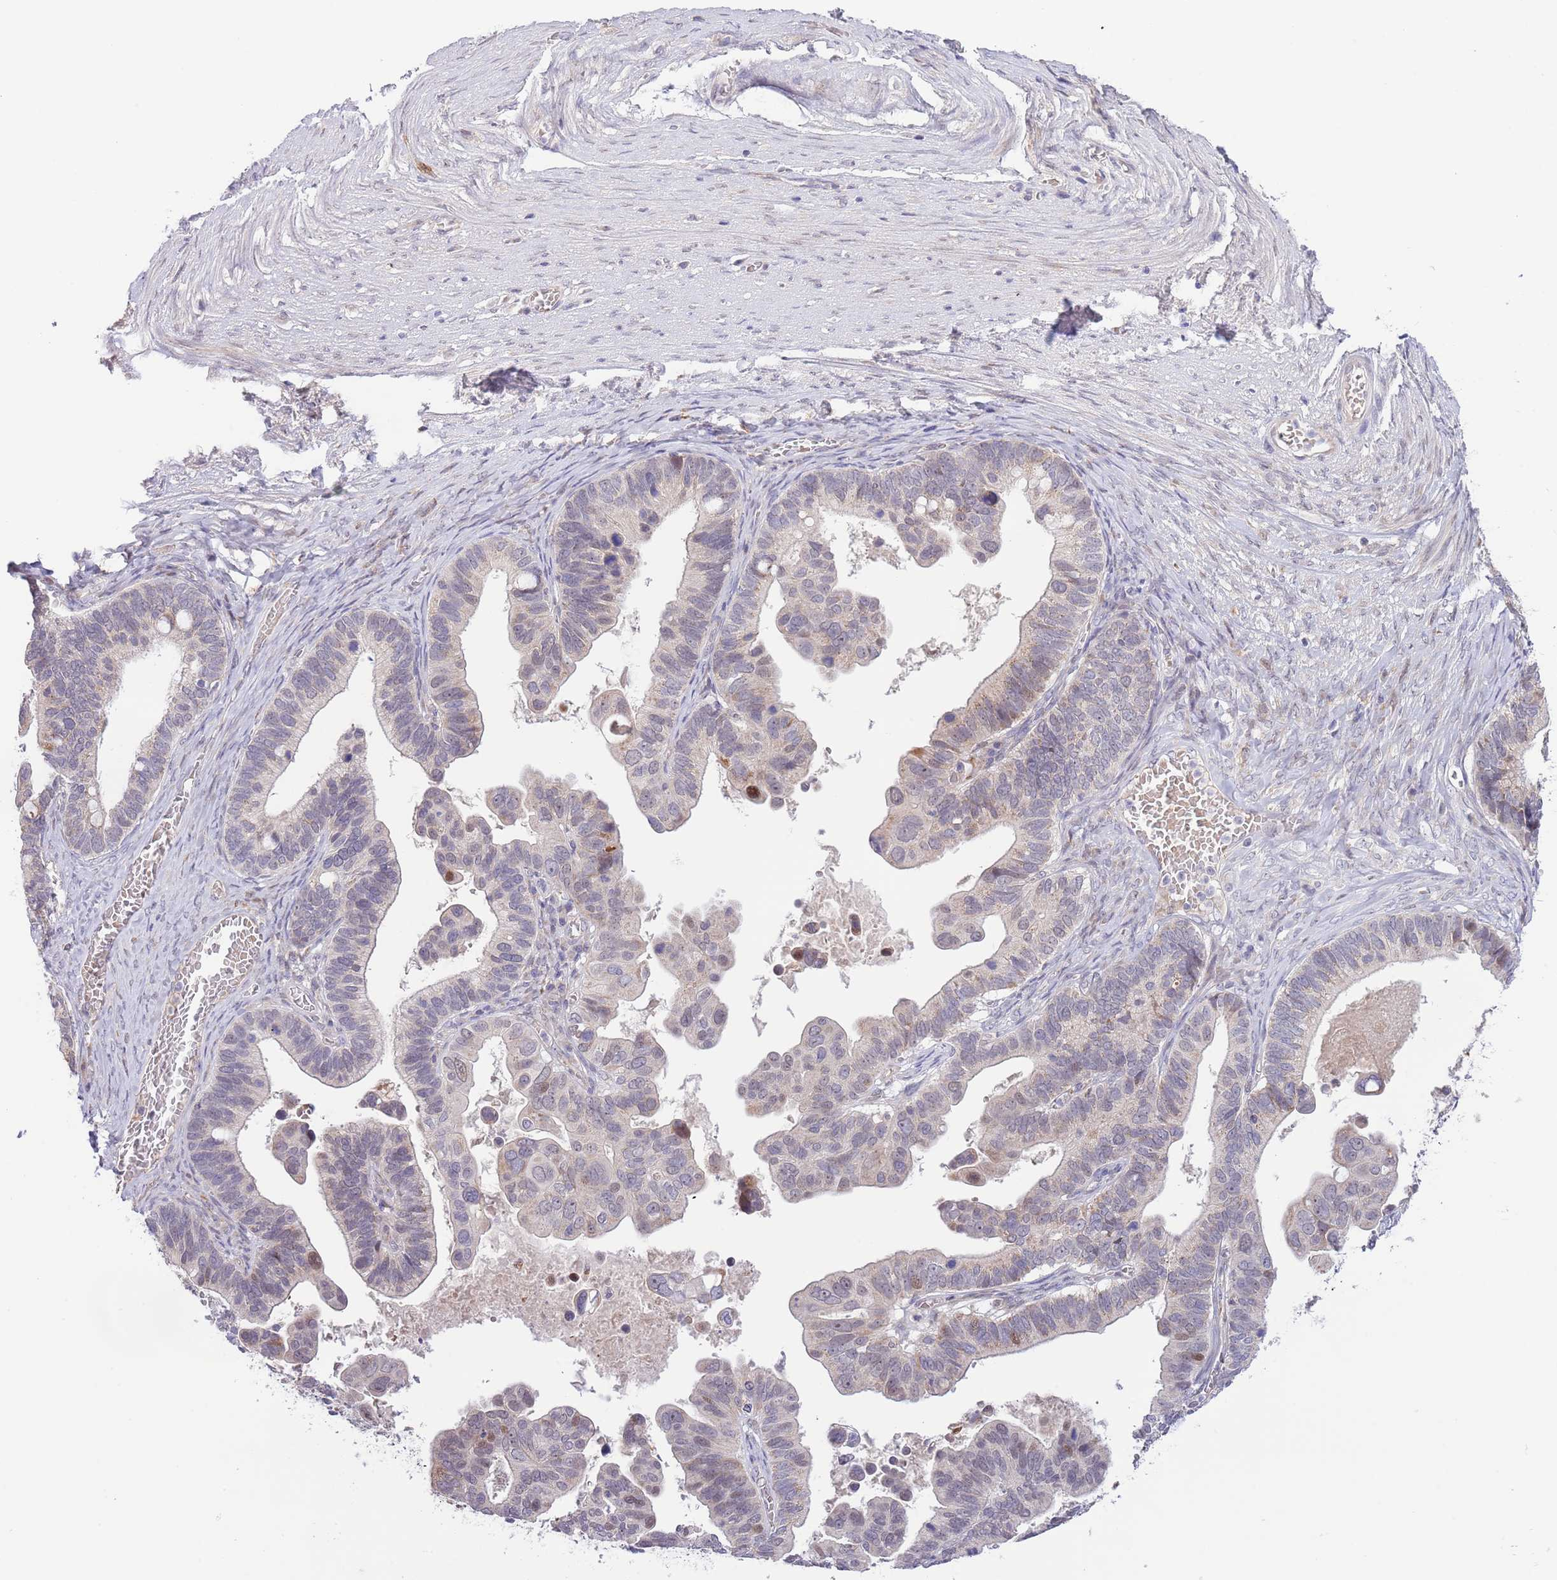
{"staining": {"intensity": "moderate", "quantity": "<25%", "location": "nuclear"}, "tissue": "ovarian cancer", "cell_type": "Tumor cells", "image_type": "cancer", "snomed": [{"axis": "morphology", "description": "Cystadenocarcinoma, serous, NOS"}, {"axis": "topography", "description": "Ovary"}], "caption": "Ovarian serous cystadenocarcinoma stained with a brown dye demonstrates moderate nuclear positive expression in approximately <25% of tumor cells.", "gene": "AP1S2", "patient": {"sex": "female", "age": 56}}